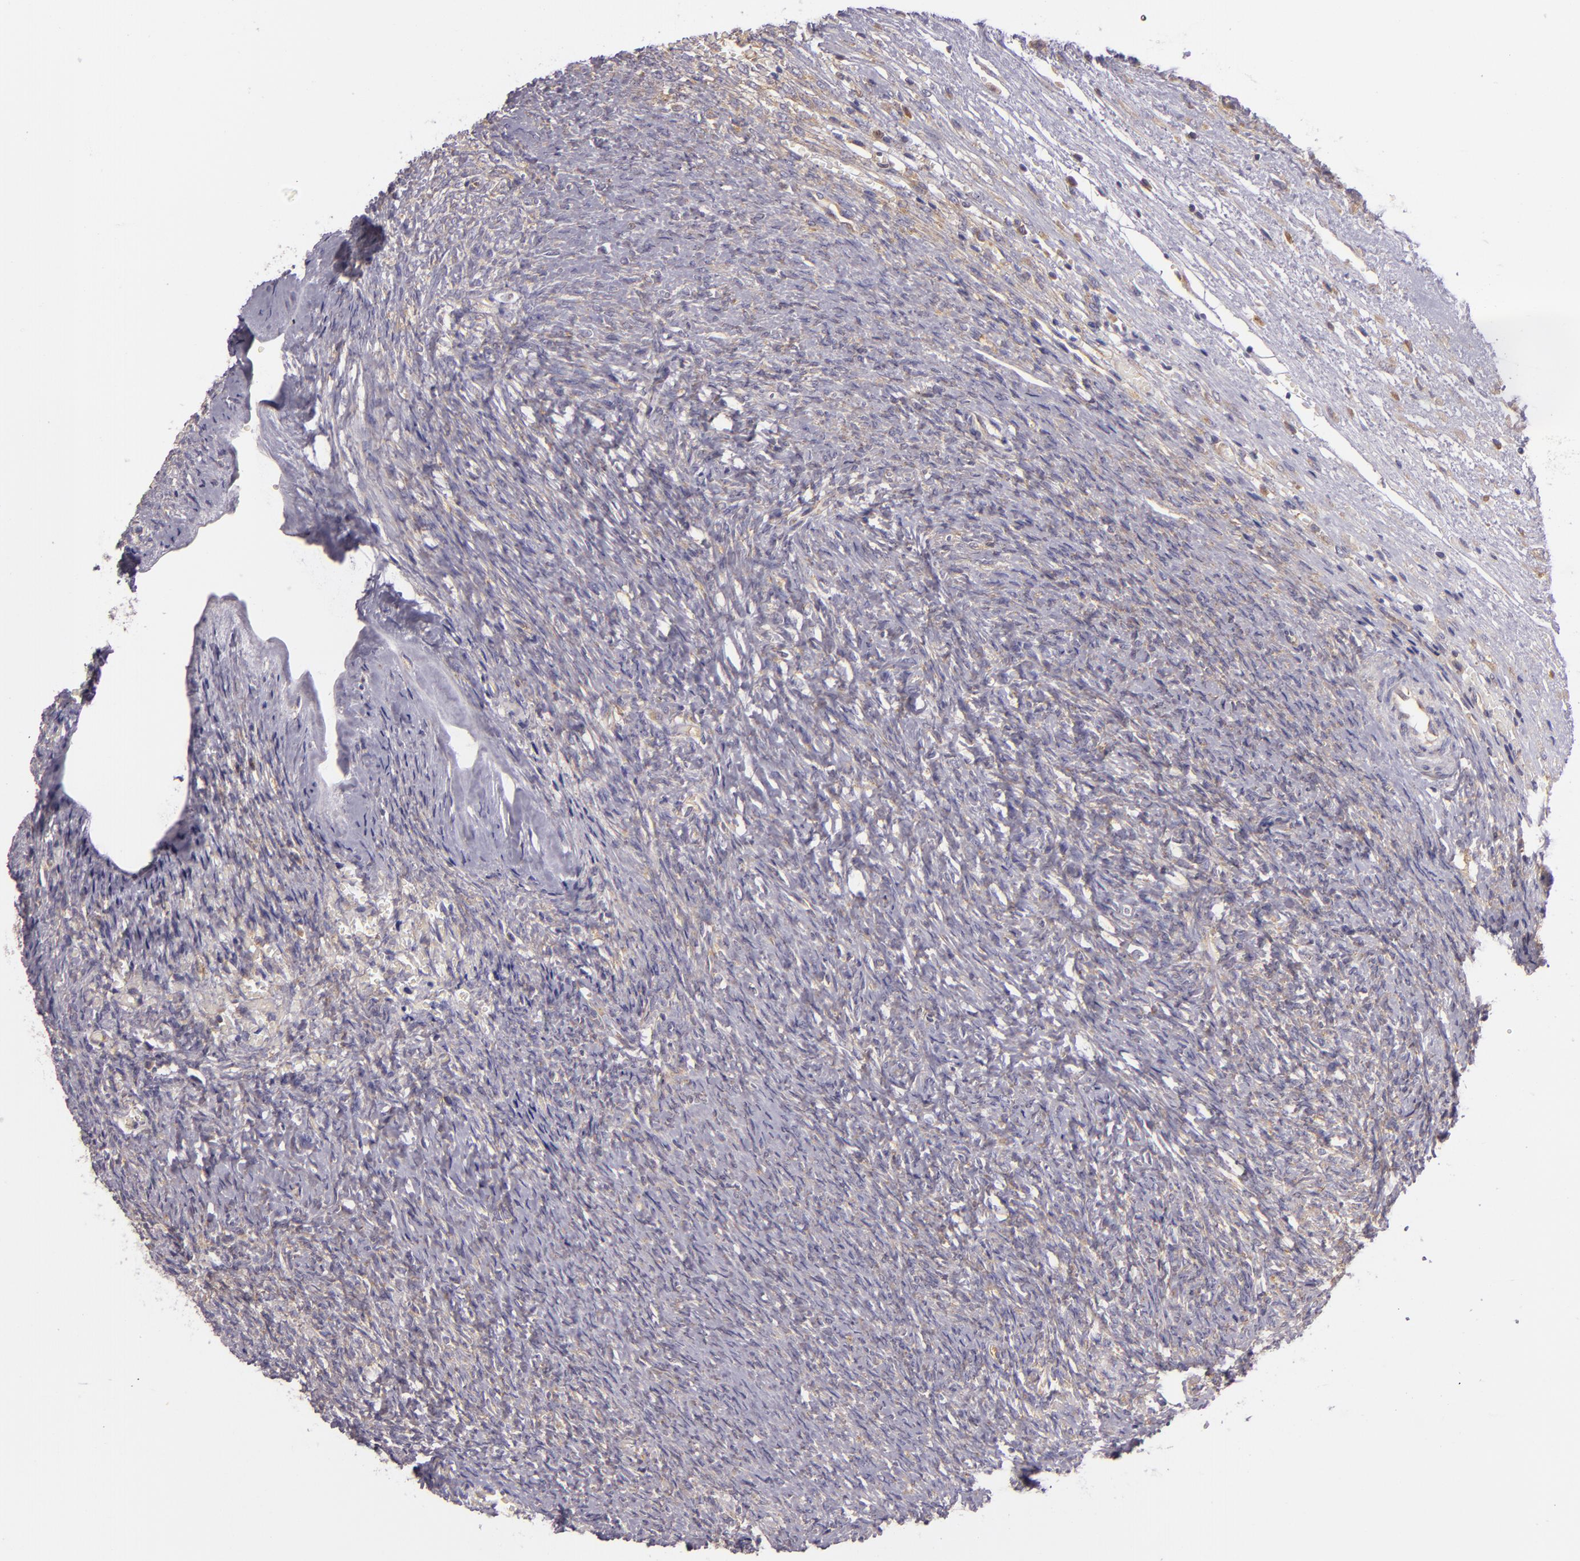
{"staining": {"intensity": "negative", "quantity": "none", "location": "none"}, "tissue": "ovary", "cell_type": "Follicle cells", "image_type": "normal", "snomed": [{"axis": "morphology", "description": "Normal tissue, NOS"}, {"axis": "topography", "description": "Ovary"}], "caption": "Immunohistochemical staining of normal human ovary exhibits no significant positivity in follicle cells.", "gene": "UPF3B", "patient": {"sex": "female", "age": 56}}